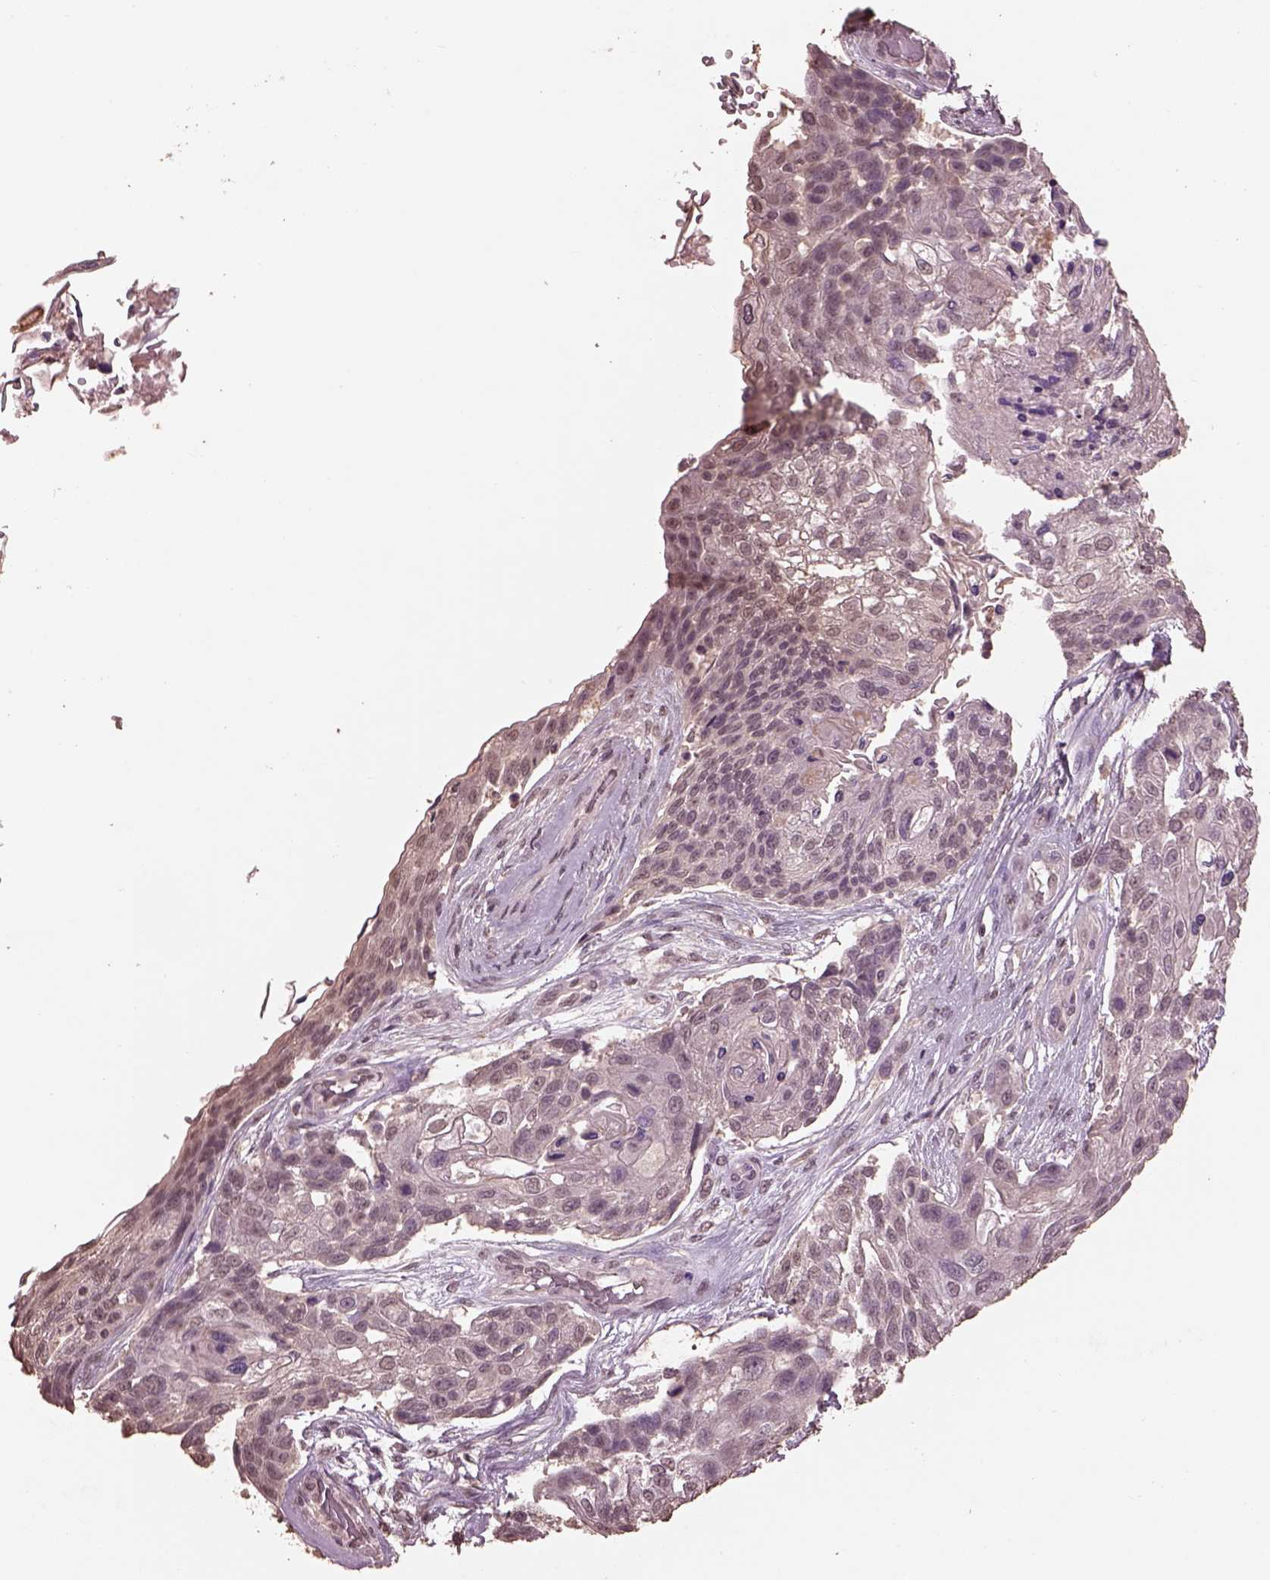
{"staining": {"intensity": "negative", "quantity": "none", "location": "none"}, "tissue": "lung cancer", "cell_type": "Tumor cells", "image_type": "cancer", "snomed": [{"axis": "morphology", "description": "Squamous cell carcinoma, NOS"}, {"axis": "topography", "description": "Lung"}], "caption": "High magnification brightfield microscopy of lung squamous cell carcinoma stained with DAB (brown) and counterstained with hematoxylin (blue): tumor cells show no significant expression. (DAB immunohistochemistry (IHC), high magnification).", "gene": "CPT1C", "patient": {"sex": "male", "age": 69}}